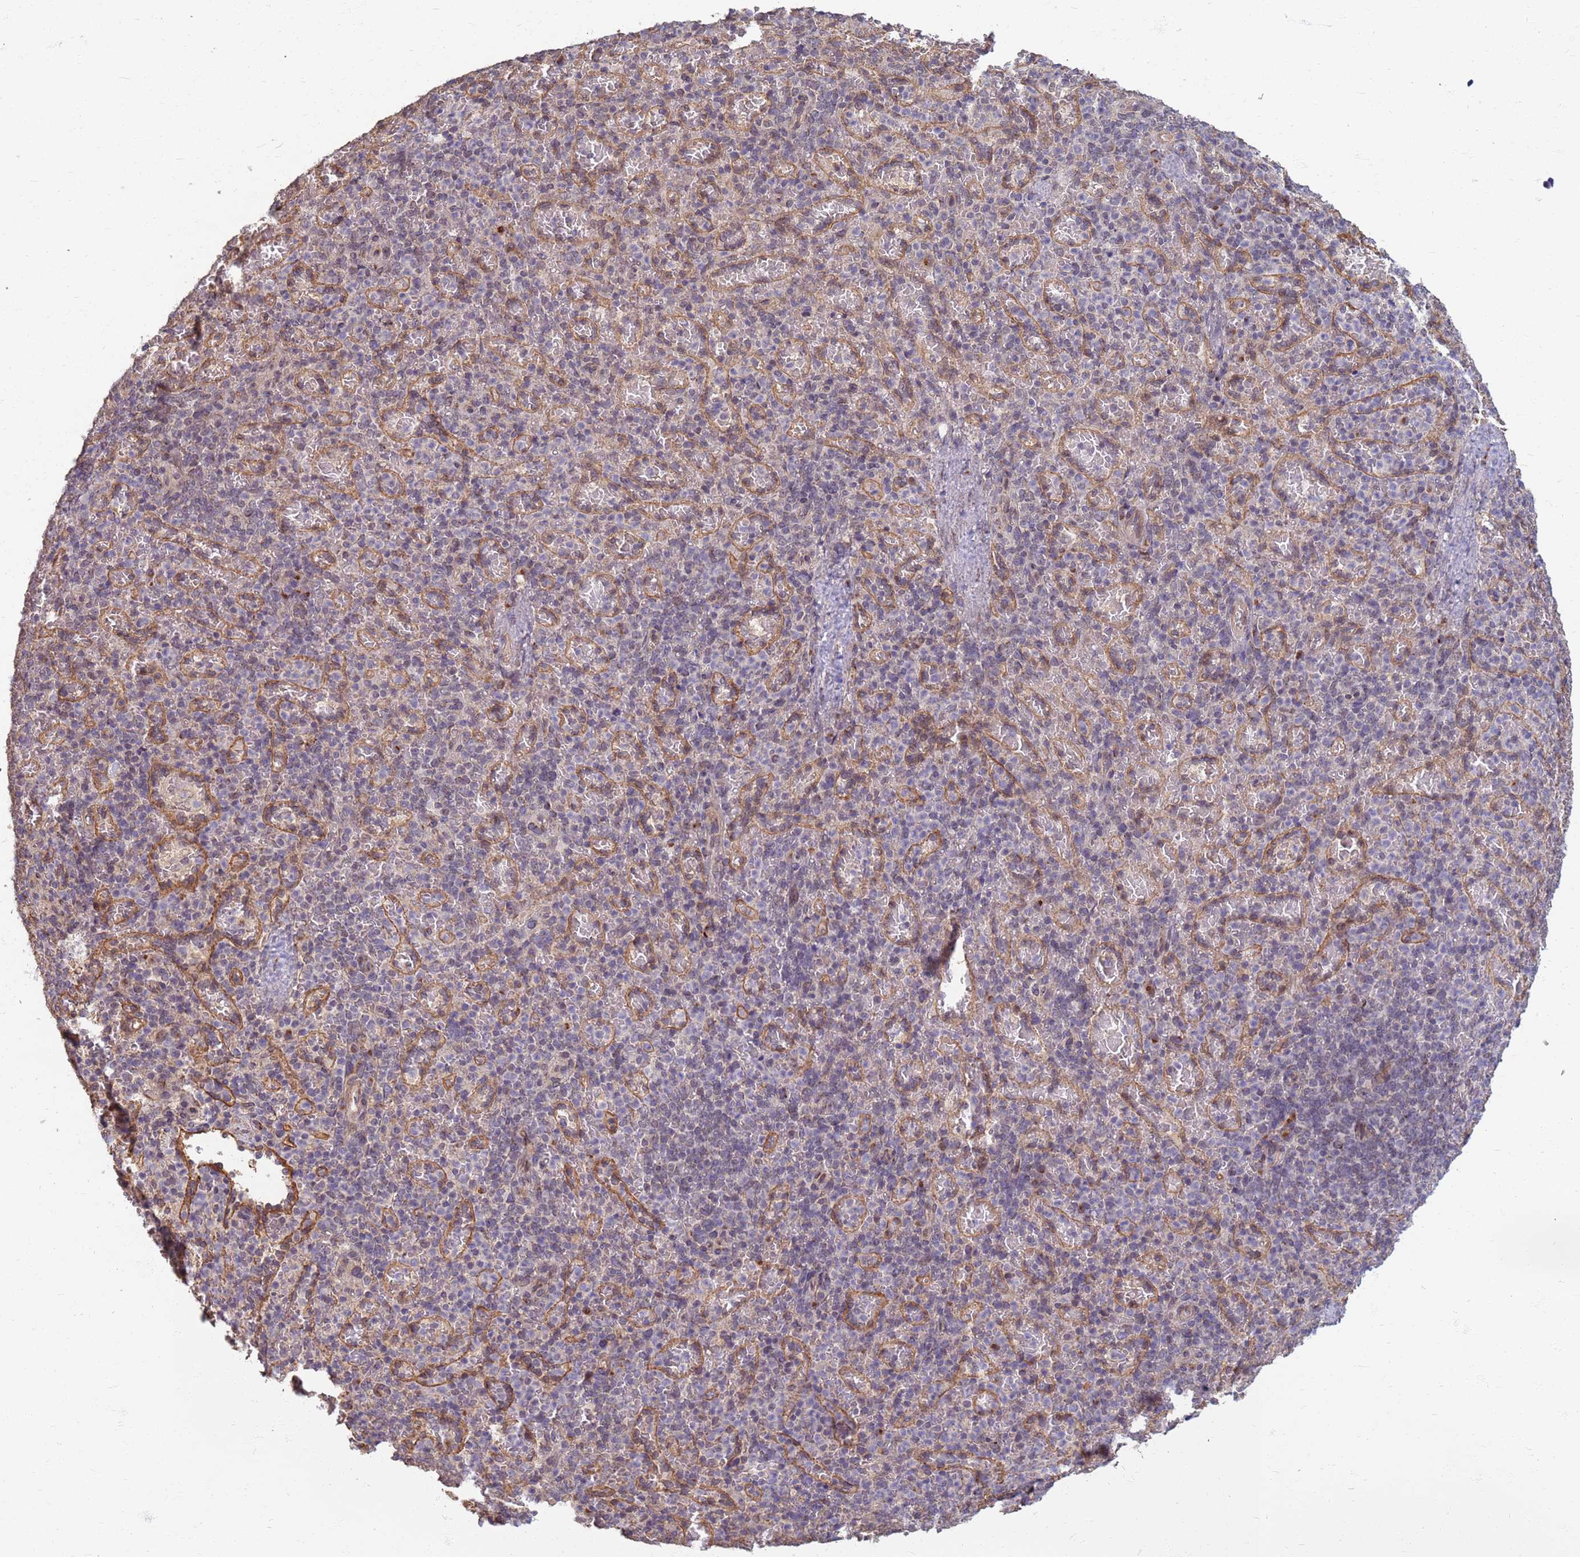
{"staining": {"intensity": "weak", "quantity": "<25%", "location": "nuclear"}, "tissue": "spleen", "cell_type": "Cells in red pulp", "image_type": "normal", "snomed": [{"axis": "morphology", "description": "Normal tissue, NOS"}, {"axis": "topography", "description": "Spleen"}], "caption": "A histopathology image of spleen stained for a protein shows no brown staining in cells in red pulp. Brightfield microscopy of immunohistochemistry stained with DAB (brown) and hematoxylin (blue), captured at high magnification.", "gene": "ITGB4", "patient": {"sex": "female", "age": 74}}